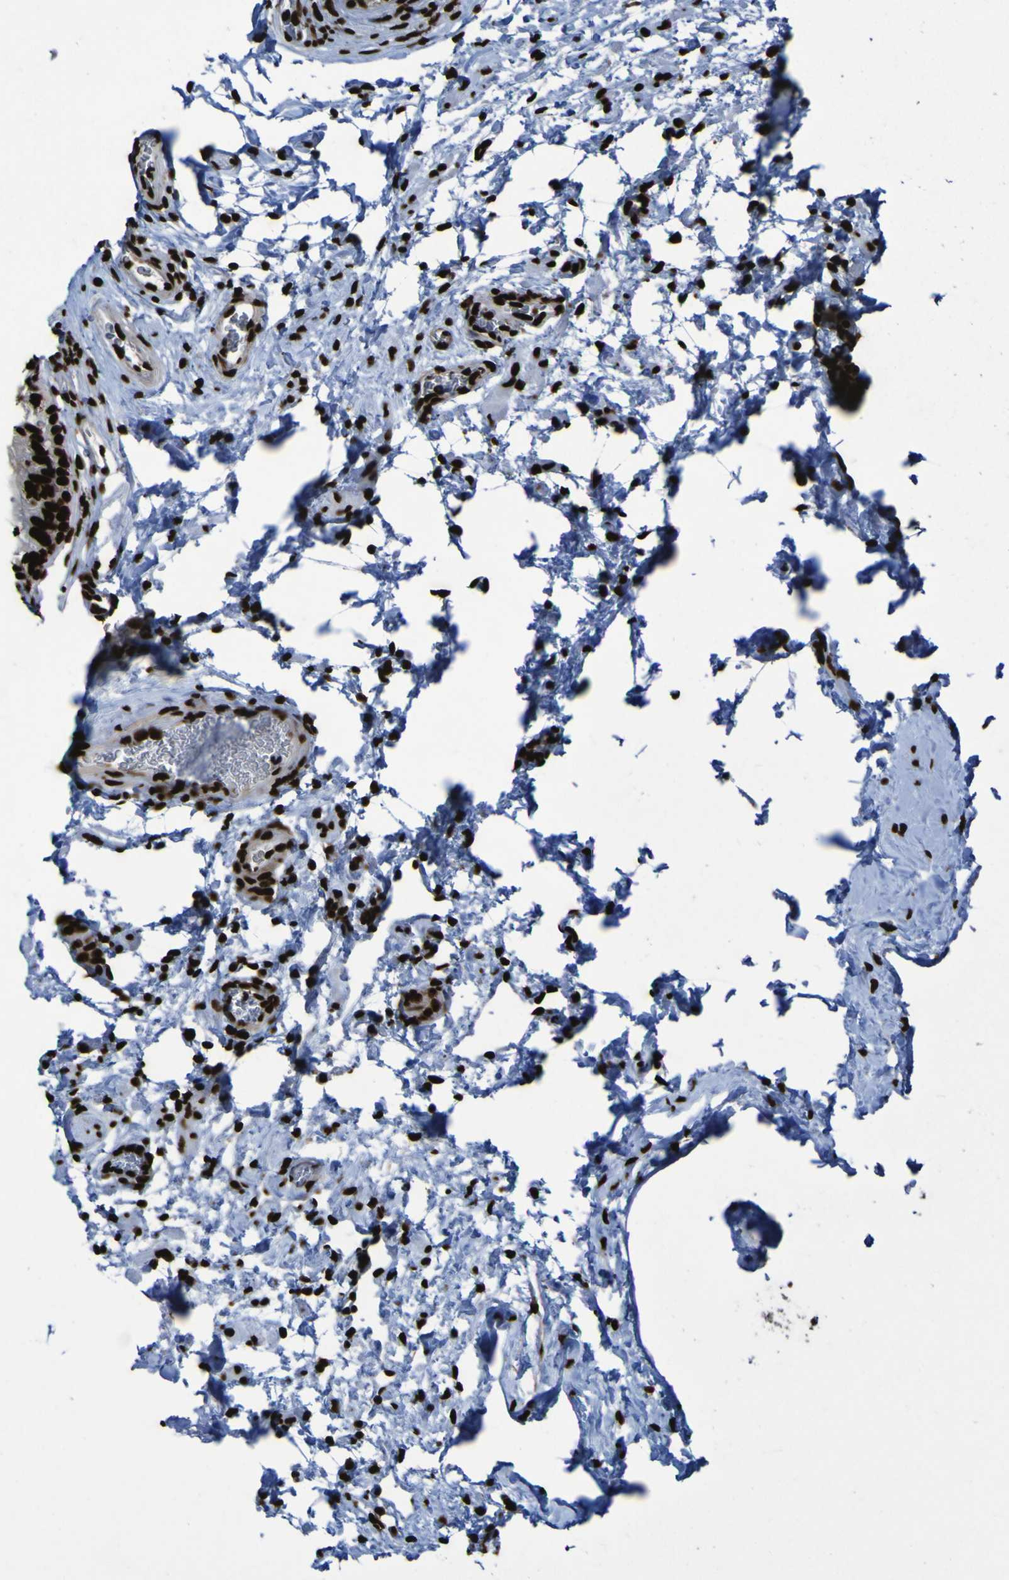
{"staining": {"intensity": "strong", "quantity": ">75%", "location": "nuclear"}, "tissue": "epididymis", "cell_type": "Glandular cells", "image_type": "normal", "snomed": [{"axis": "morphology", "description": "Normal tissue, NOS"}, {"axis": "topography", "description": "Epididymis"}], "caption": "Epididymis stained for a protein reveals strong nuclear positivity in glandular cells. The staining was performed using DAB (3,3'-diaminobenzidine), with brown indicating positive protein expression. Nuclei are stained blue with hematoxylin.", "gene": "NPM1", "patient": {"sex": "male", "age": 36}}